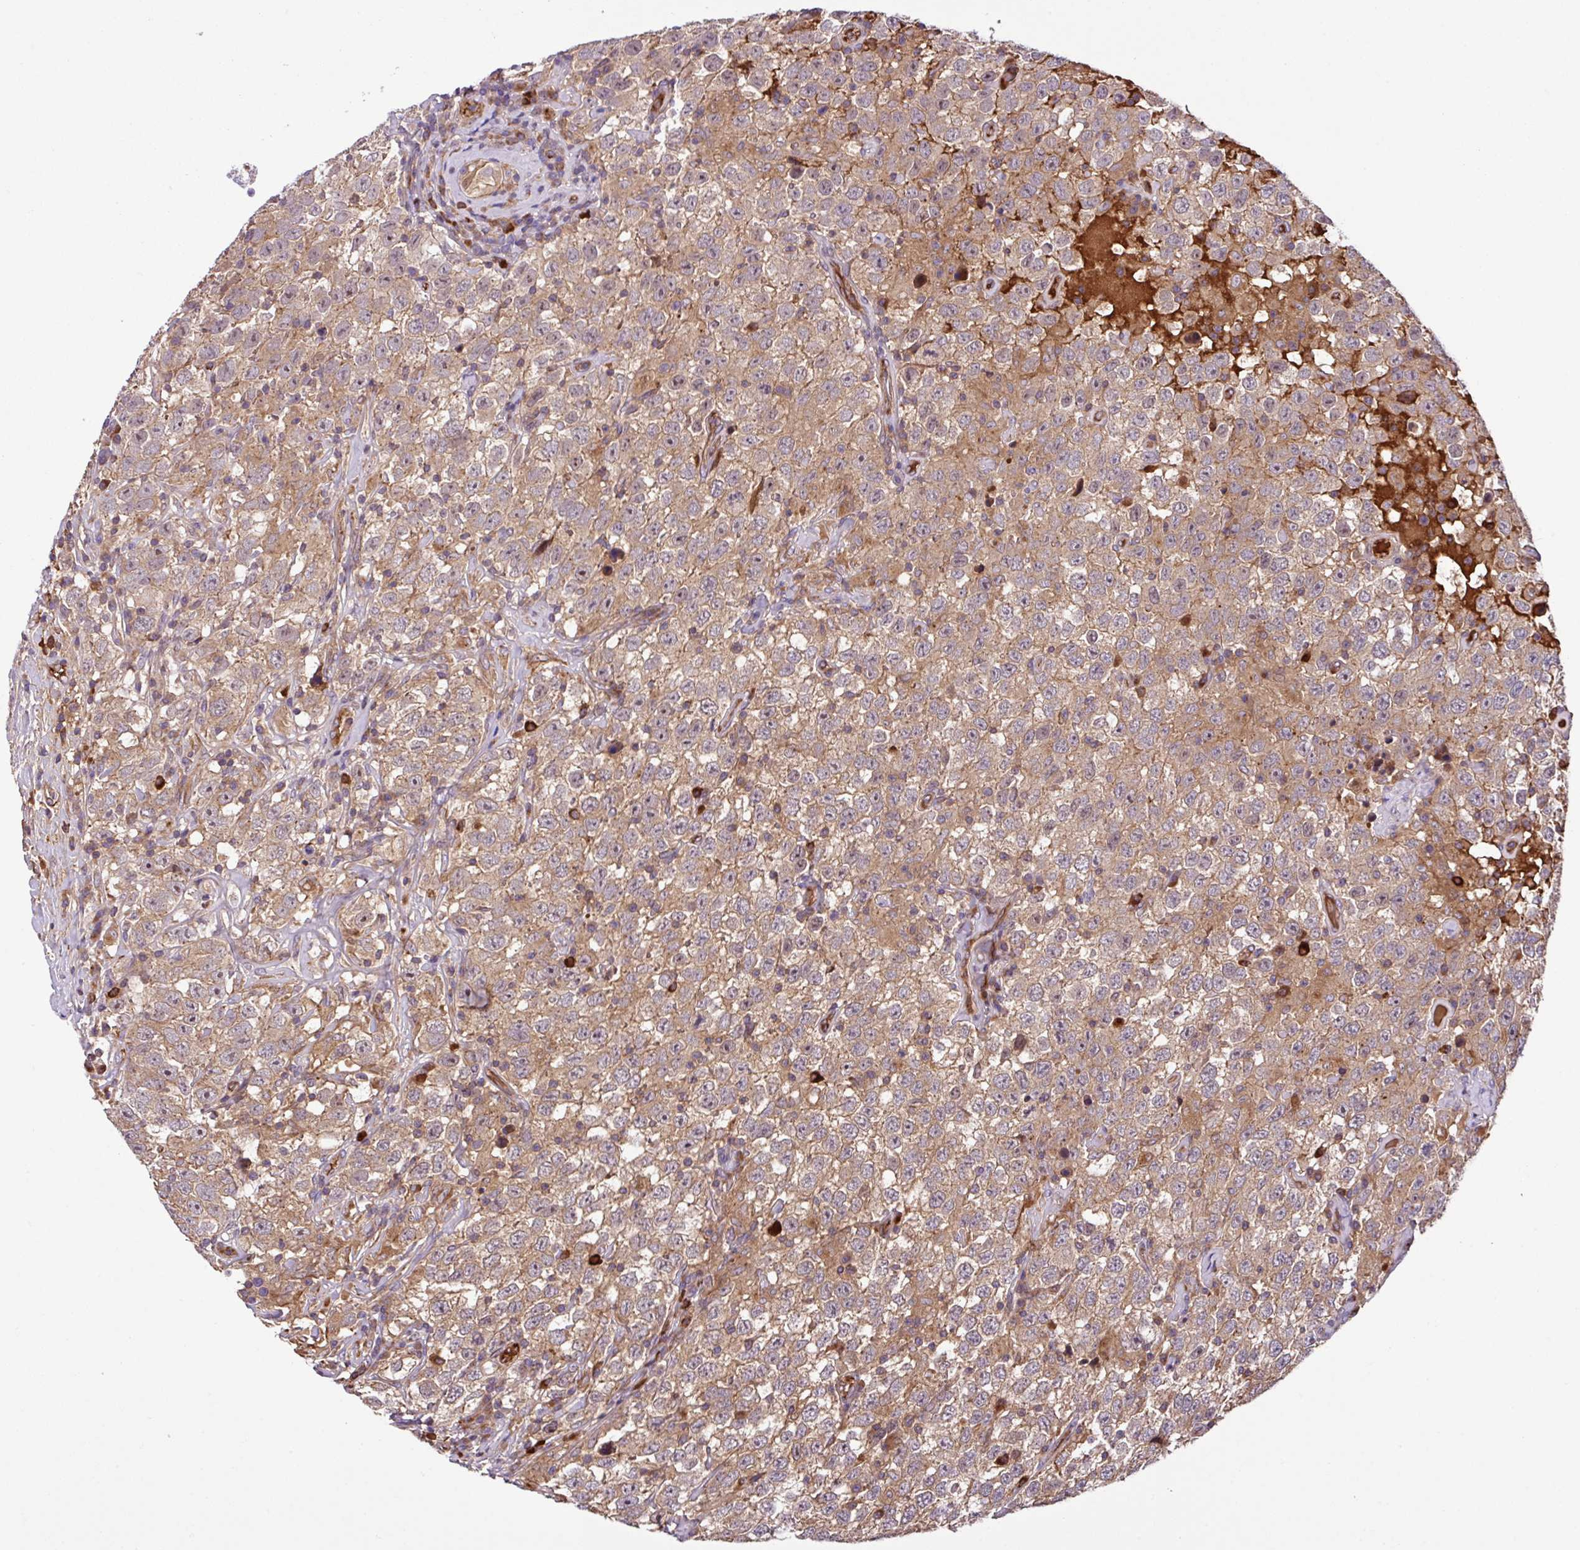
{"staining": {"intensity": "moderate", "quantity": "25%-75%", "location": "cytoplasmic/membranous"}, "tissue": "testis cancer", "cell_type": "Tumor cells", "image_type": "cancer", "snomed": [{"axis": "morphology", "description": "Seminoma, NOS"}, {"axis": "topography", "description": "Testis"}], "caption": "Immunohistochemistry image of human testis seminoma stained for a protein (brown), which demonstrates medium levels of moderate cytoplasmic/membranous staining in approximately 25%-75% of tumor cells.", "gene": "ZNF266", "patient": {"sex": "male", "age": 41}}